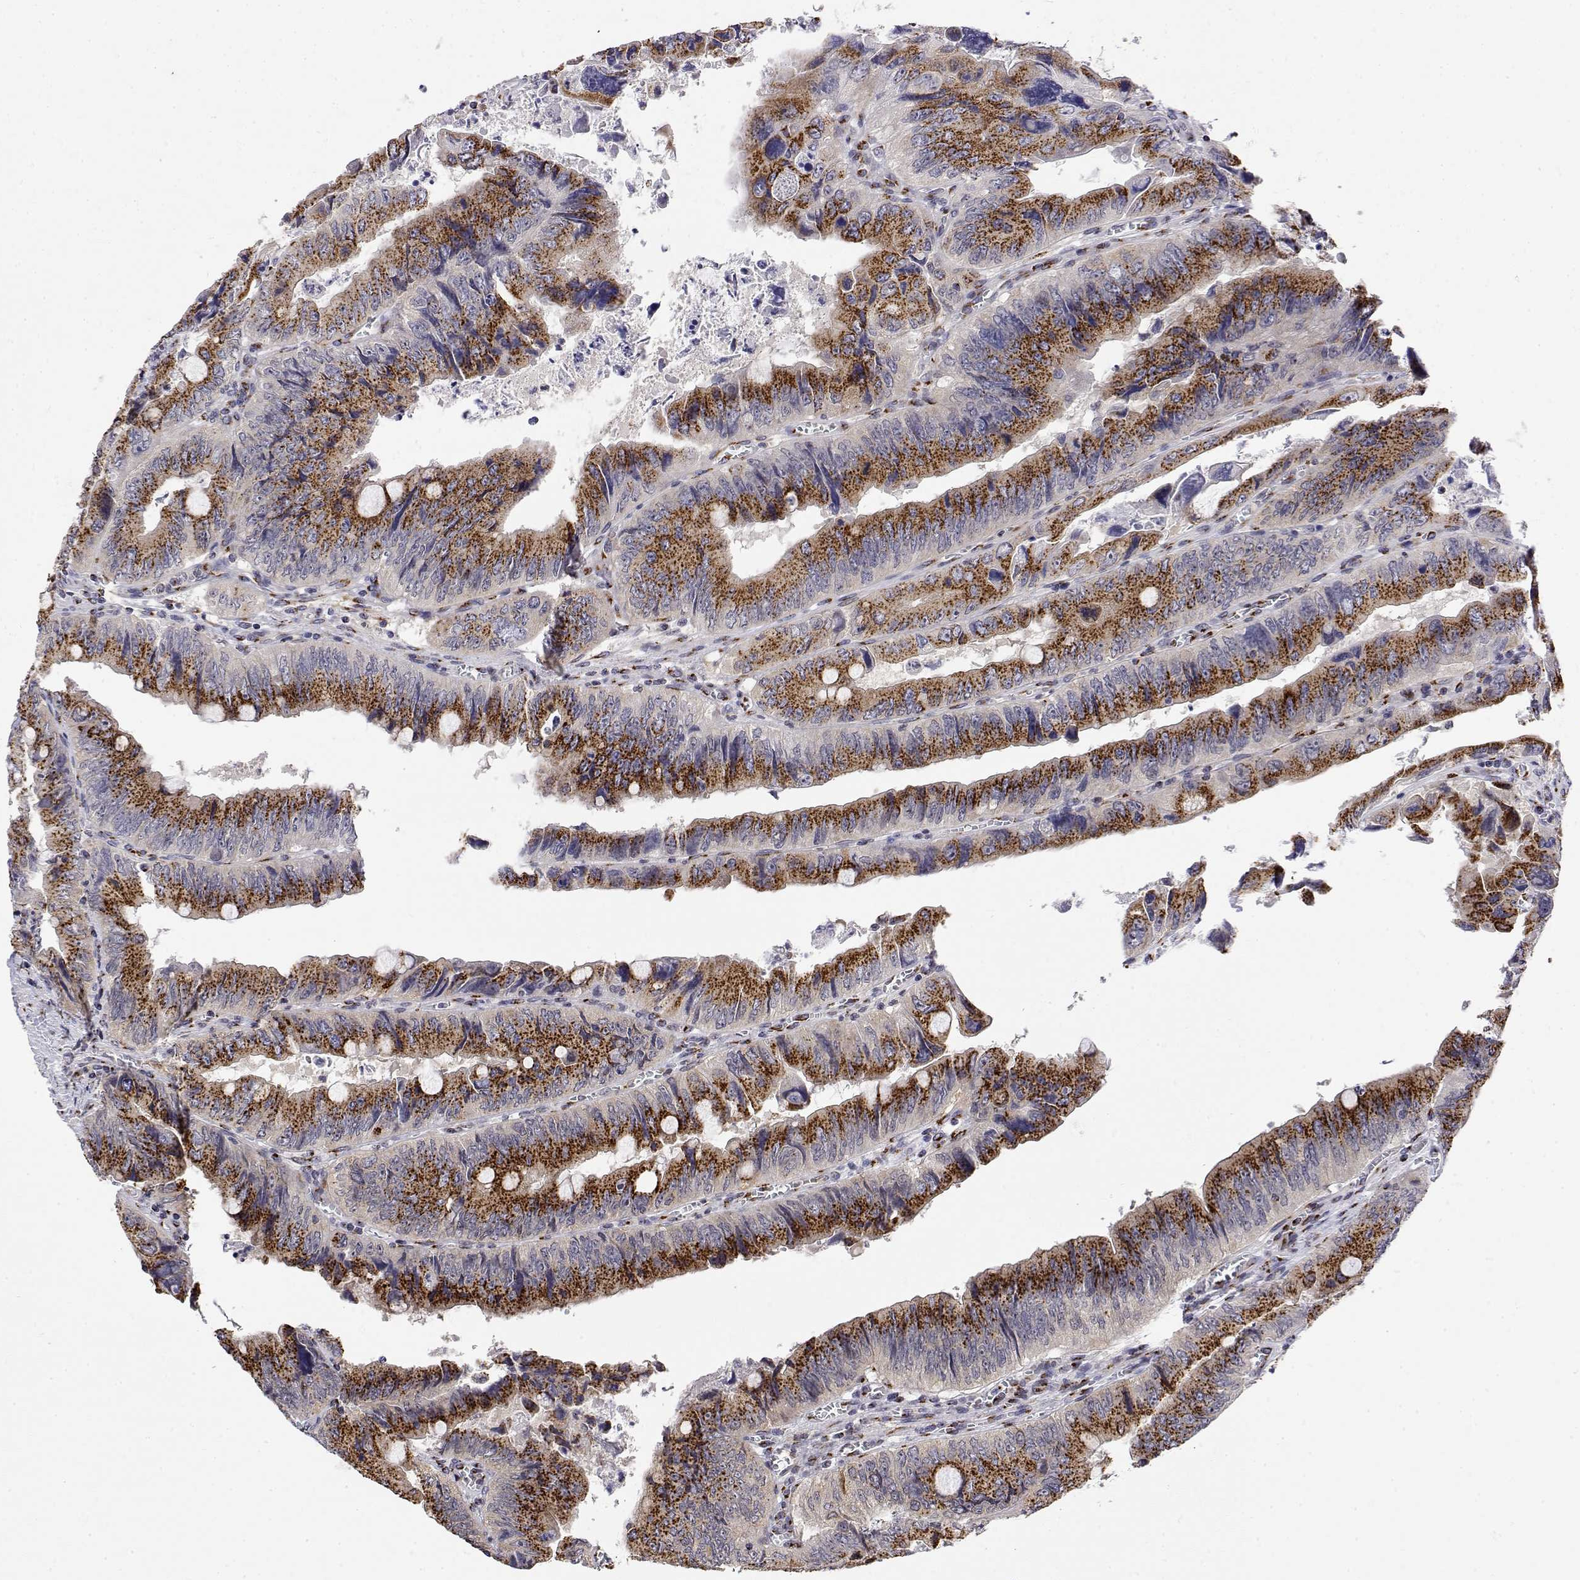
{"staining": {"intensity": "strong", "quantity": ">75%", "location": "cytoplasmic/membranous"}, "tissue": "colorectal cancer", "cell_type": "Tumor cells", "image_type": "cancer", "snomed": [{"axis": "morphology", "description": "Adenocarcinoma, NOS"}, {"axis": "topography", "description": "Colon"}], "caption": "Protein analysis of colorectal adenocarcinoma tissue shows strong cytoplasmic/membranous expression in about >75% of tumor cells.", "gene": "YIPF3", "patient": {"sex": "female", "age": 84}}